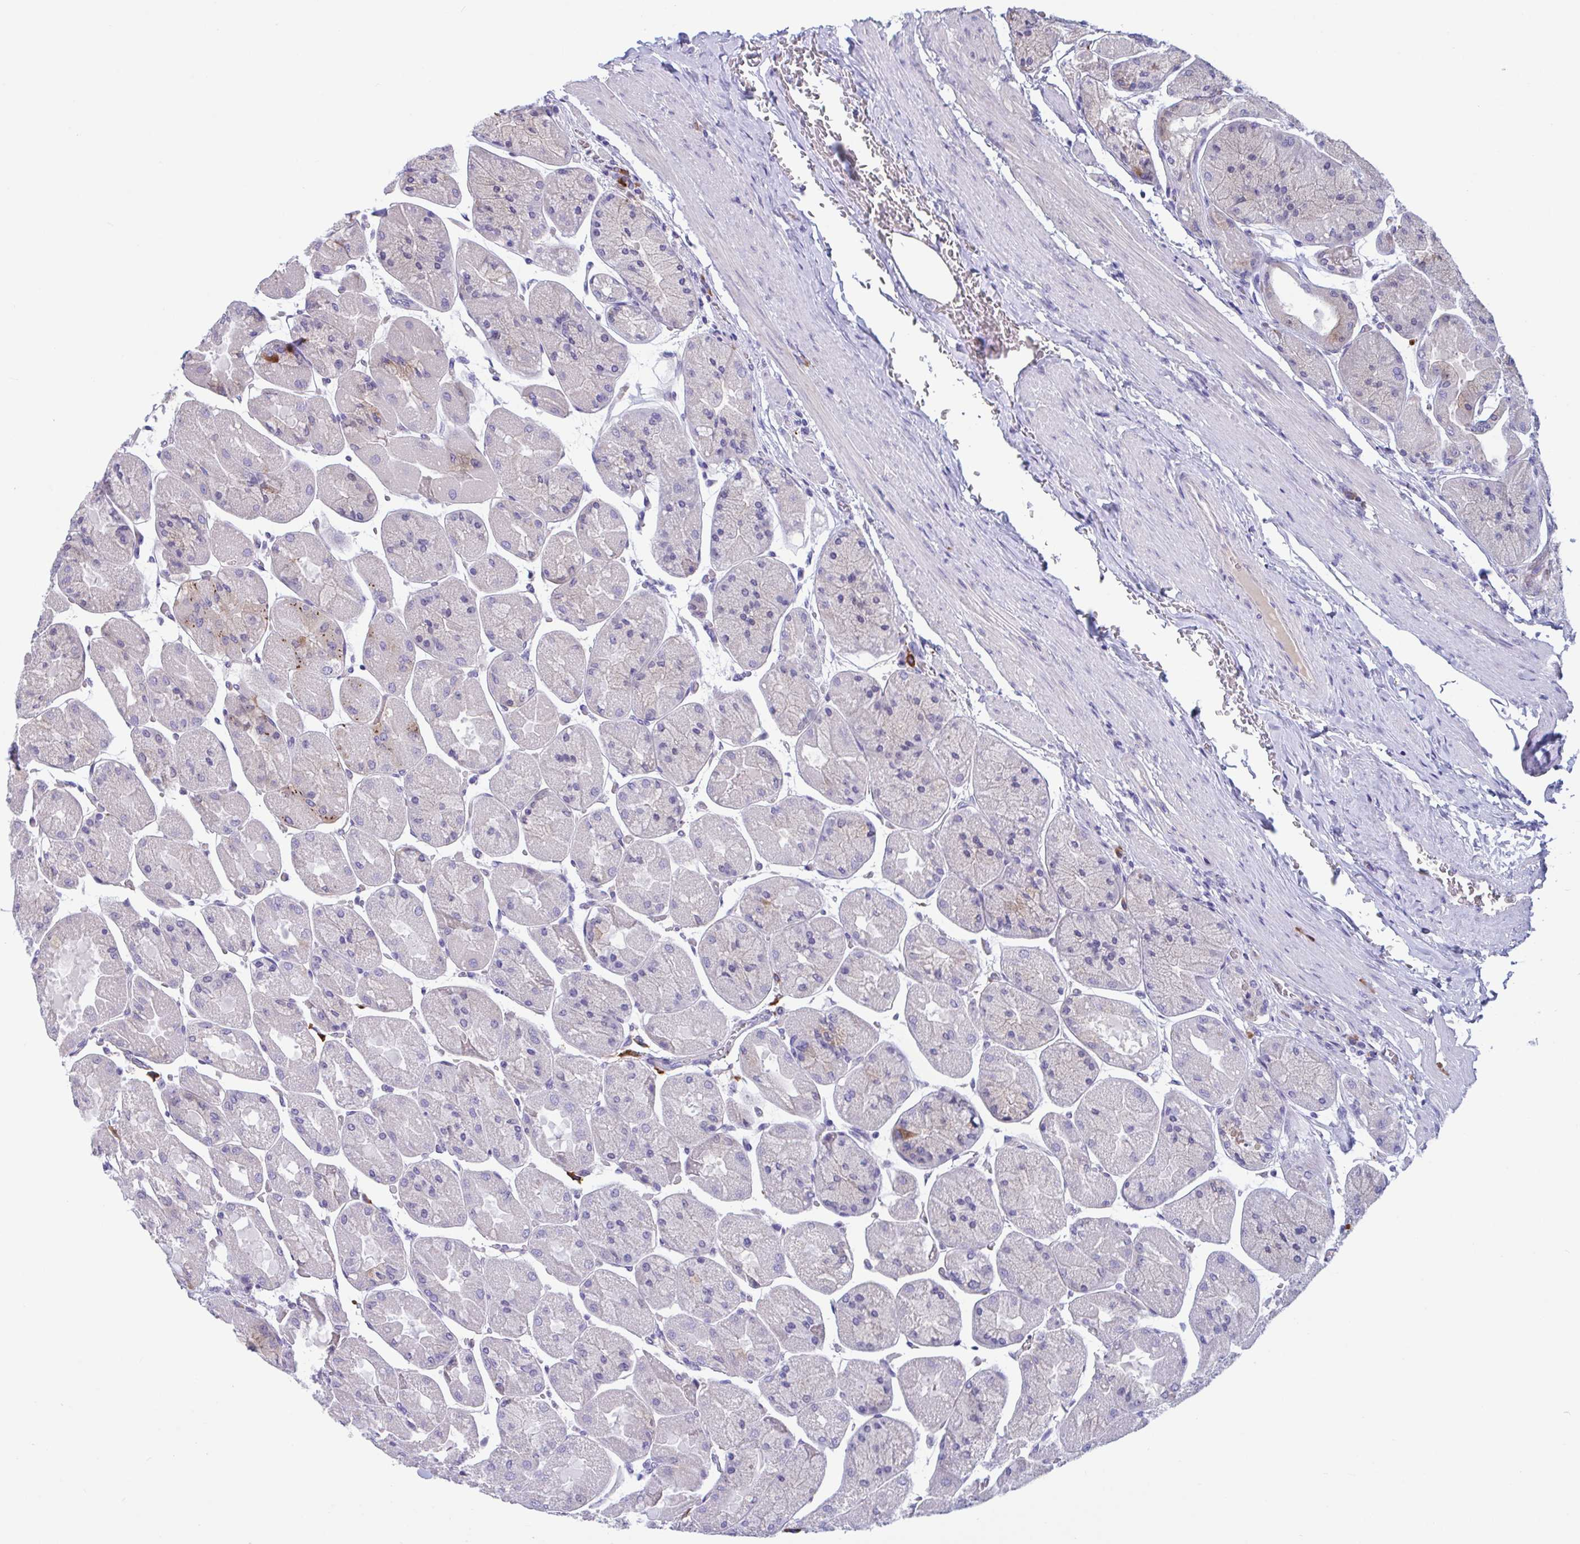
{"staining": {"intensity": "weak", "quantity": "<25%", "location": "cytoplasmic/membranous"}, "tissue": "stomach", "cell_type": "Glandular cells", "image_type": "normal", "snomed": [{"axis": "morphology", "description": "Normal tissue, NOS"}, {"axis": "topography", "description": "Stomach"}], "caption": "An immunohistochemistry (IHC) photomicrograph of normal stomach is shown. There is no staining in glandular cells of stomach.", "gene": "MS4A14", "patient": {"sex": "female", "age": 61}}